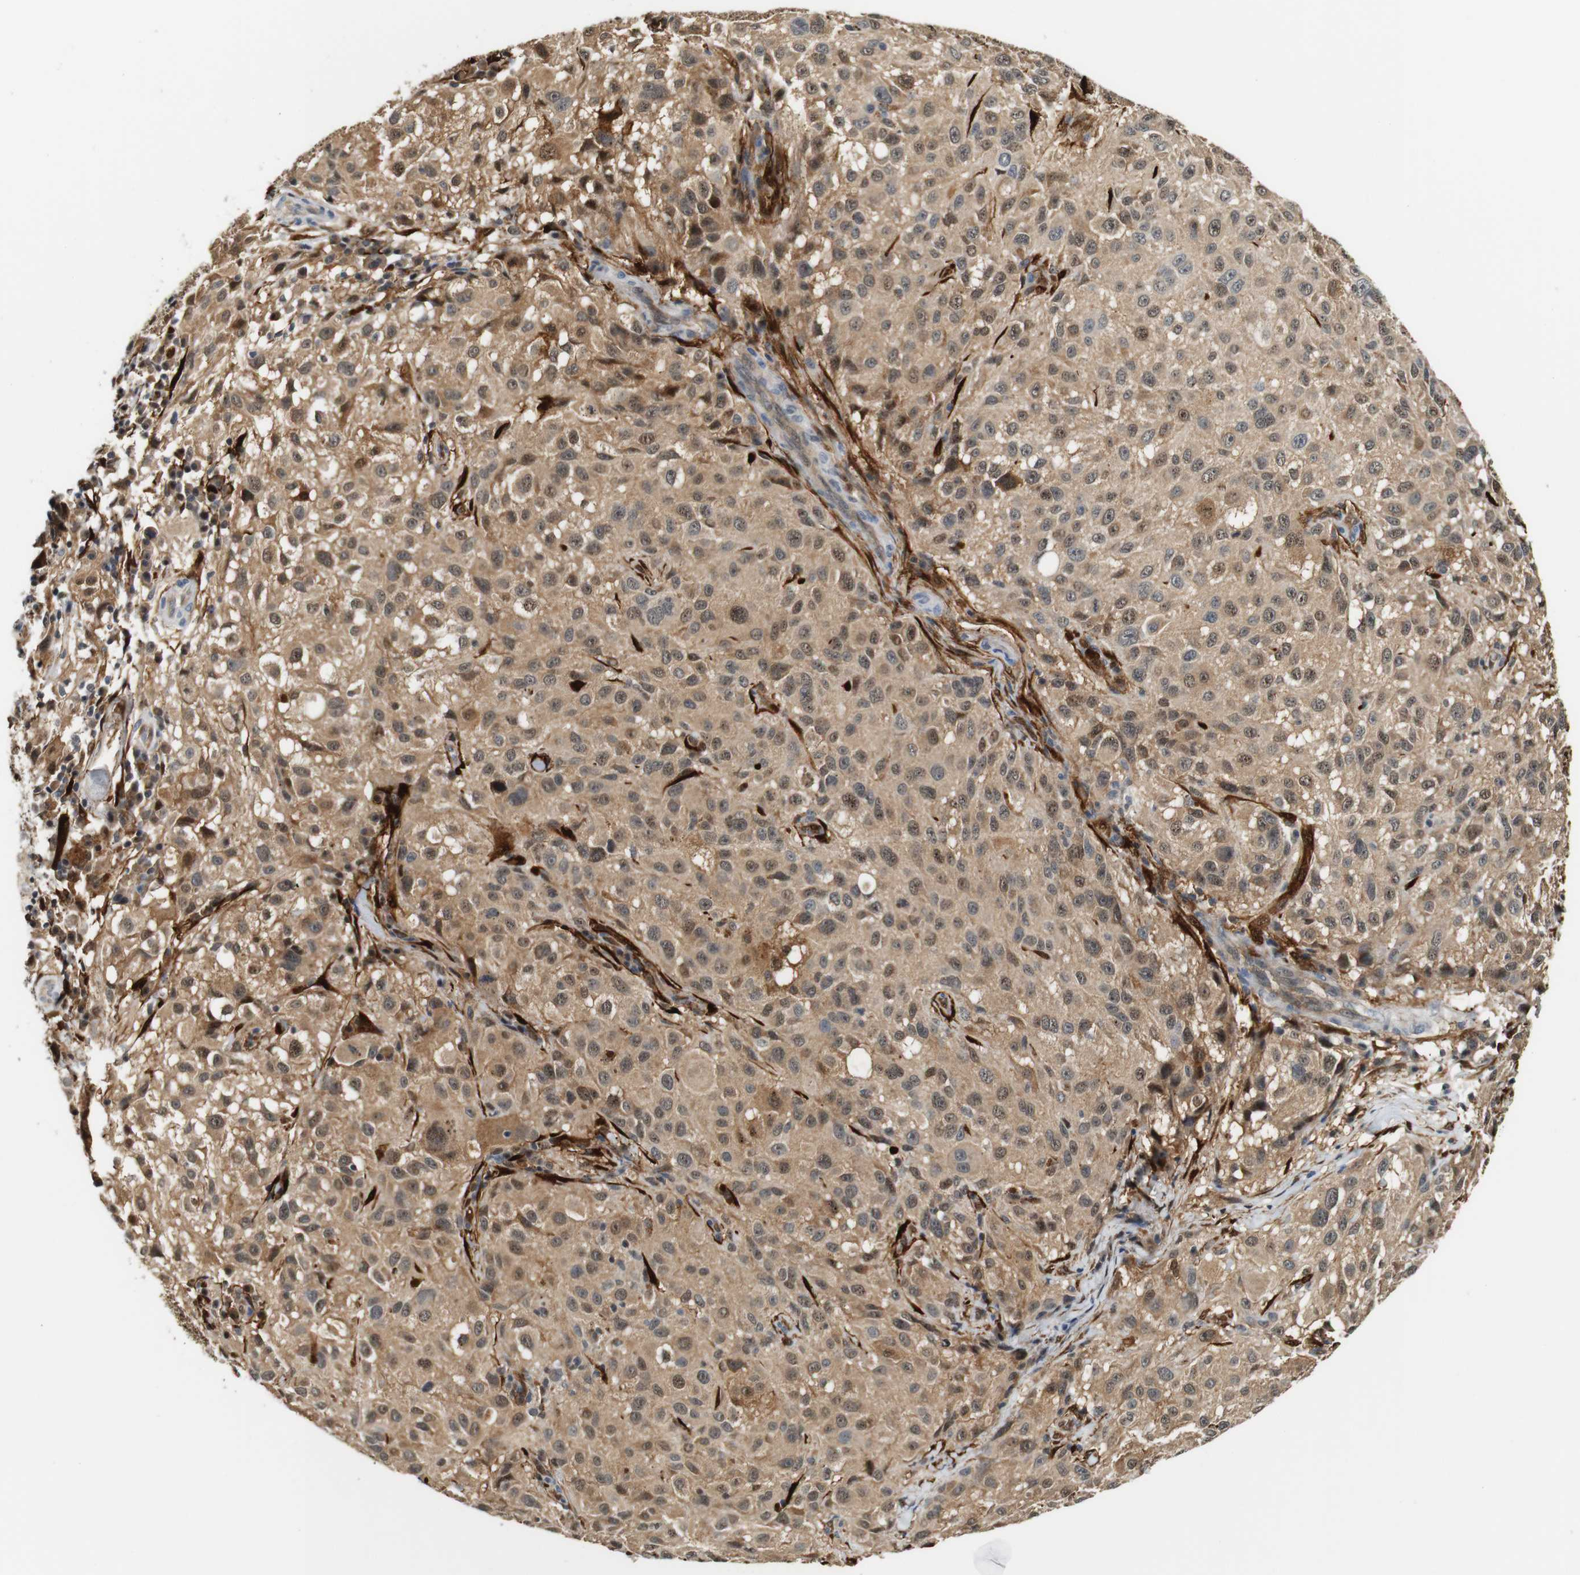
{"staining": {"intensity": "weak", "quantity": ">75%", "location": "cytoplasmic/membranous,nuclear"}, "tissue": "melanoma", "cell_type": "Tumor cells", "image_type": "cancer", "snomed": [{"axis": "morphology", "description": "Necrosis, NOS"}, {"axis": "morphology", "description": "Malignant melanoma, NOS"}, {"axis": "topography", "description": "Skin"}], "caption": "High-magnification brightfield microscopy of melanoma stained with DAB (brown) and counterstained with hematoxylin (blue). tumor cells exhibit weak cytoplasmic/membranous and nuclear expression is appreciated in about>75% of cells.", "gene": "LXN", "patient": {"sex": "female", "age": 87}}